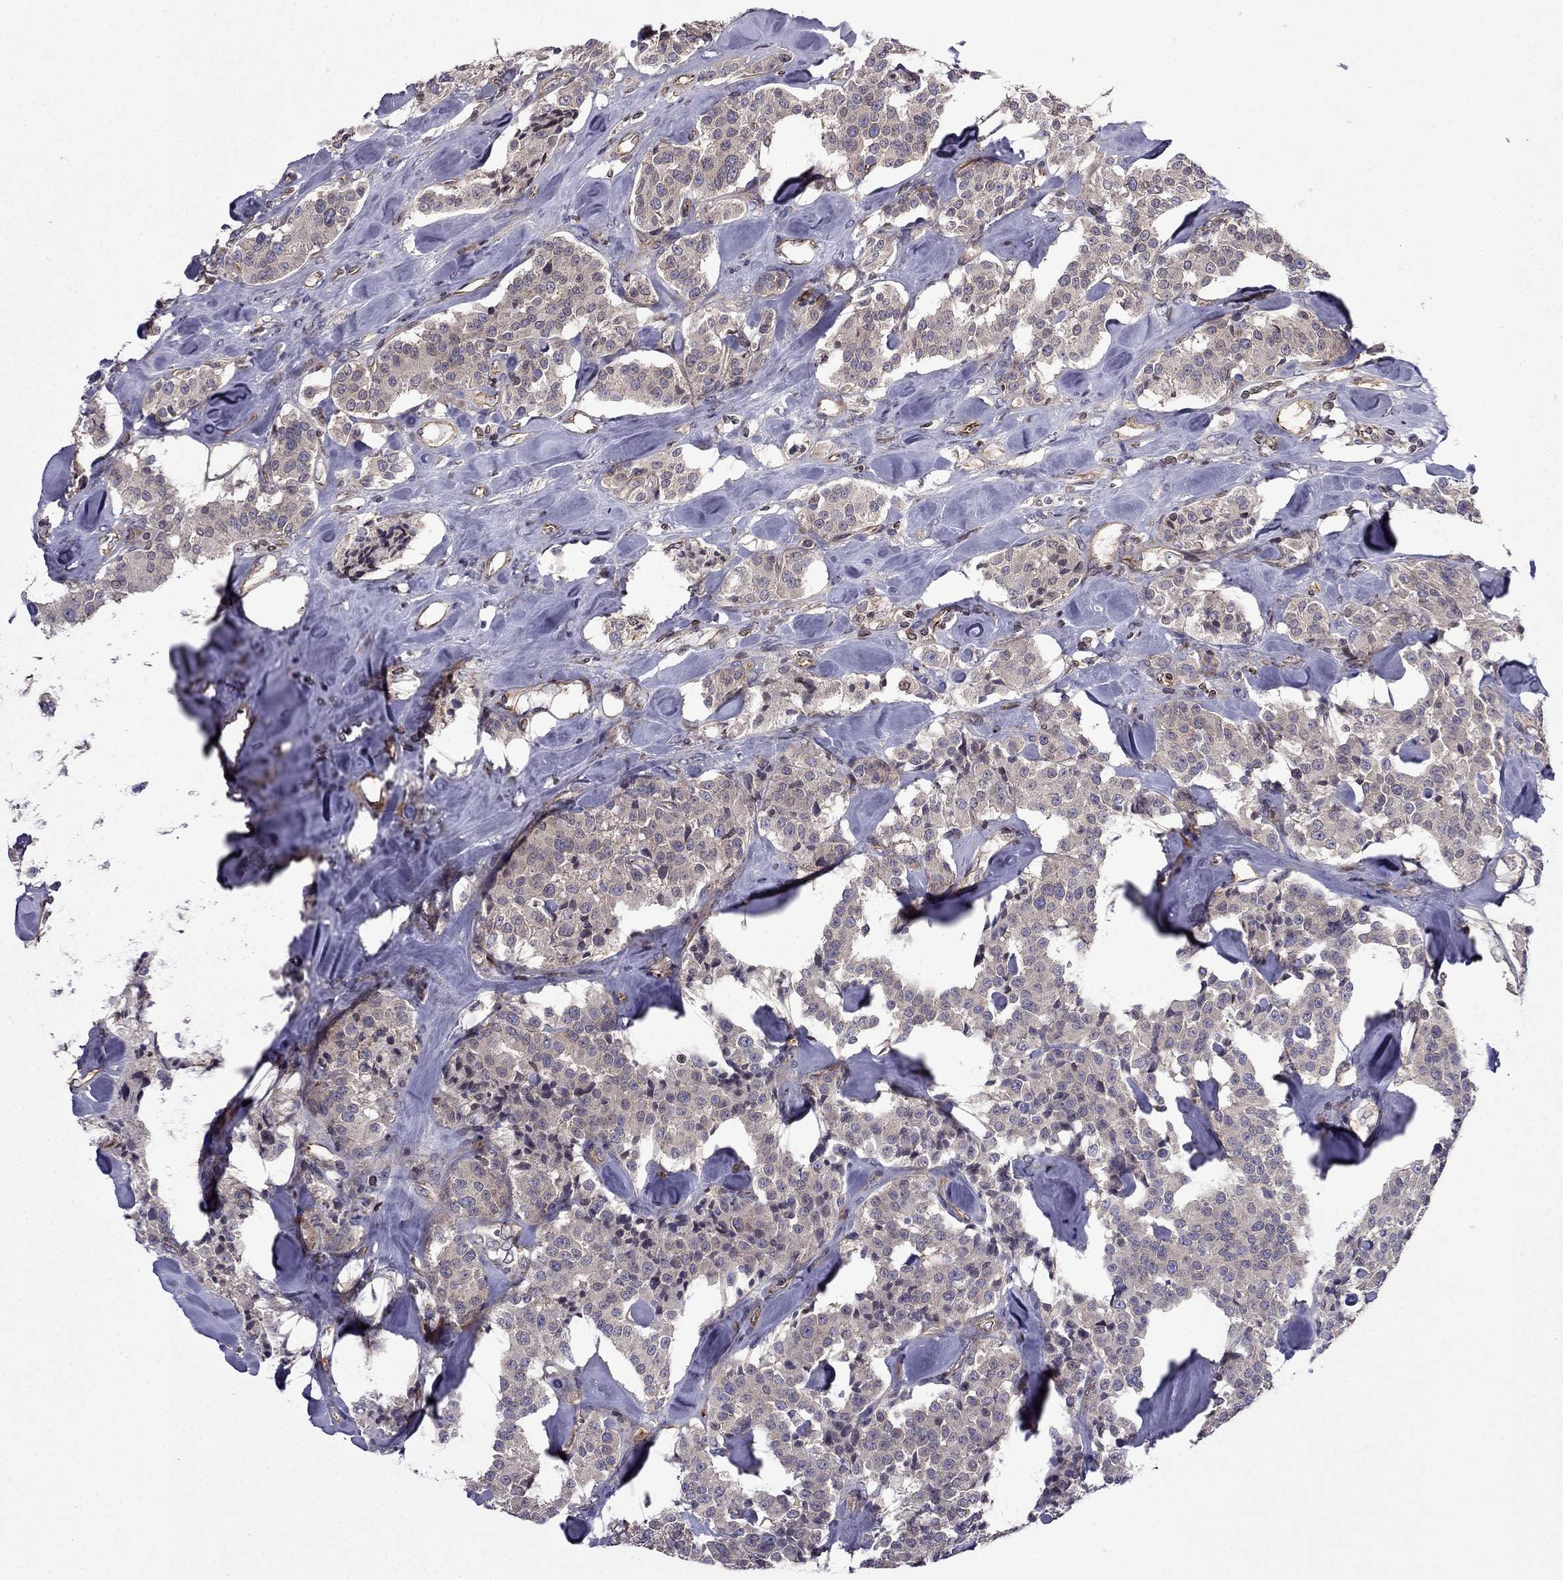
{"staining": {"intensity": "negative", "quantity": "none", "location": "none"}, "tissue": "carcinoid", "cell_type": "Tumor cells", "image_type": "cancer", "snomed": [{"axis": "morphology", "description": "Carcinoid, malignant, NOS"}, {"axis": "topography", "description": "Pancreas"}], "caption": "Tumor cells are negative for protein expression in human carcinoid (malignant).", "gene": "CDC42BPA", "patient": {"sex": "male", "age": 41}}